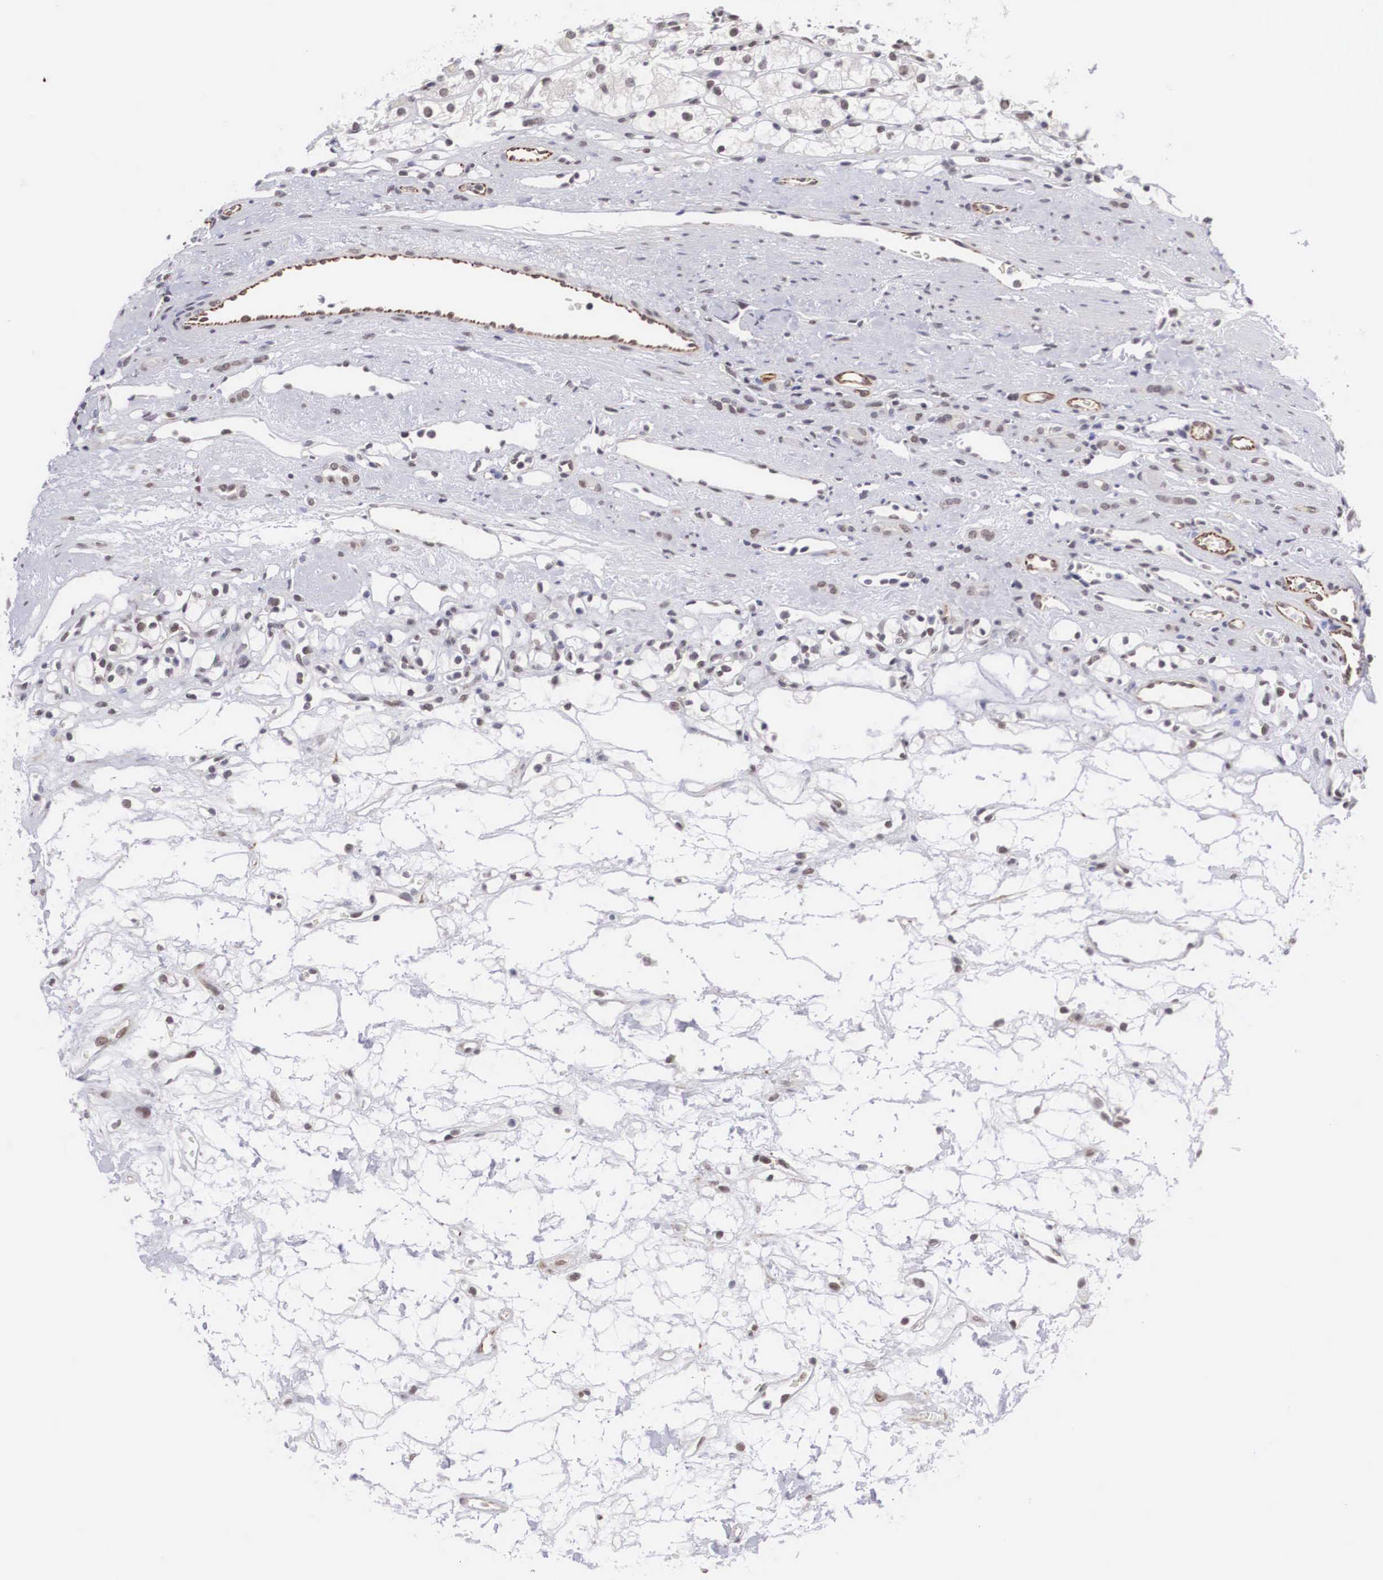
{"staining": {"intensity": "negative", "quantity": "none", "location": "none"}, "tissue": "renal cancer", "cell_type": "Tumor cells", "image_type": "cancer", "snomed": [{"axis": "morphology", "description": "Adenocarcinoma, NOS"}, {"axis": "topography", "description": "Kidney"}], "caption": "Tumor cells are negative for brown protein staining in renal cancer.", "gene": "MORC2", "patient": {"sex": "female", "age": 60}}